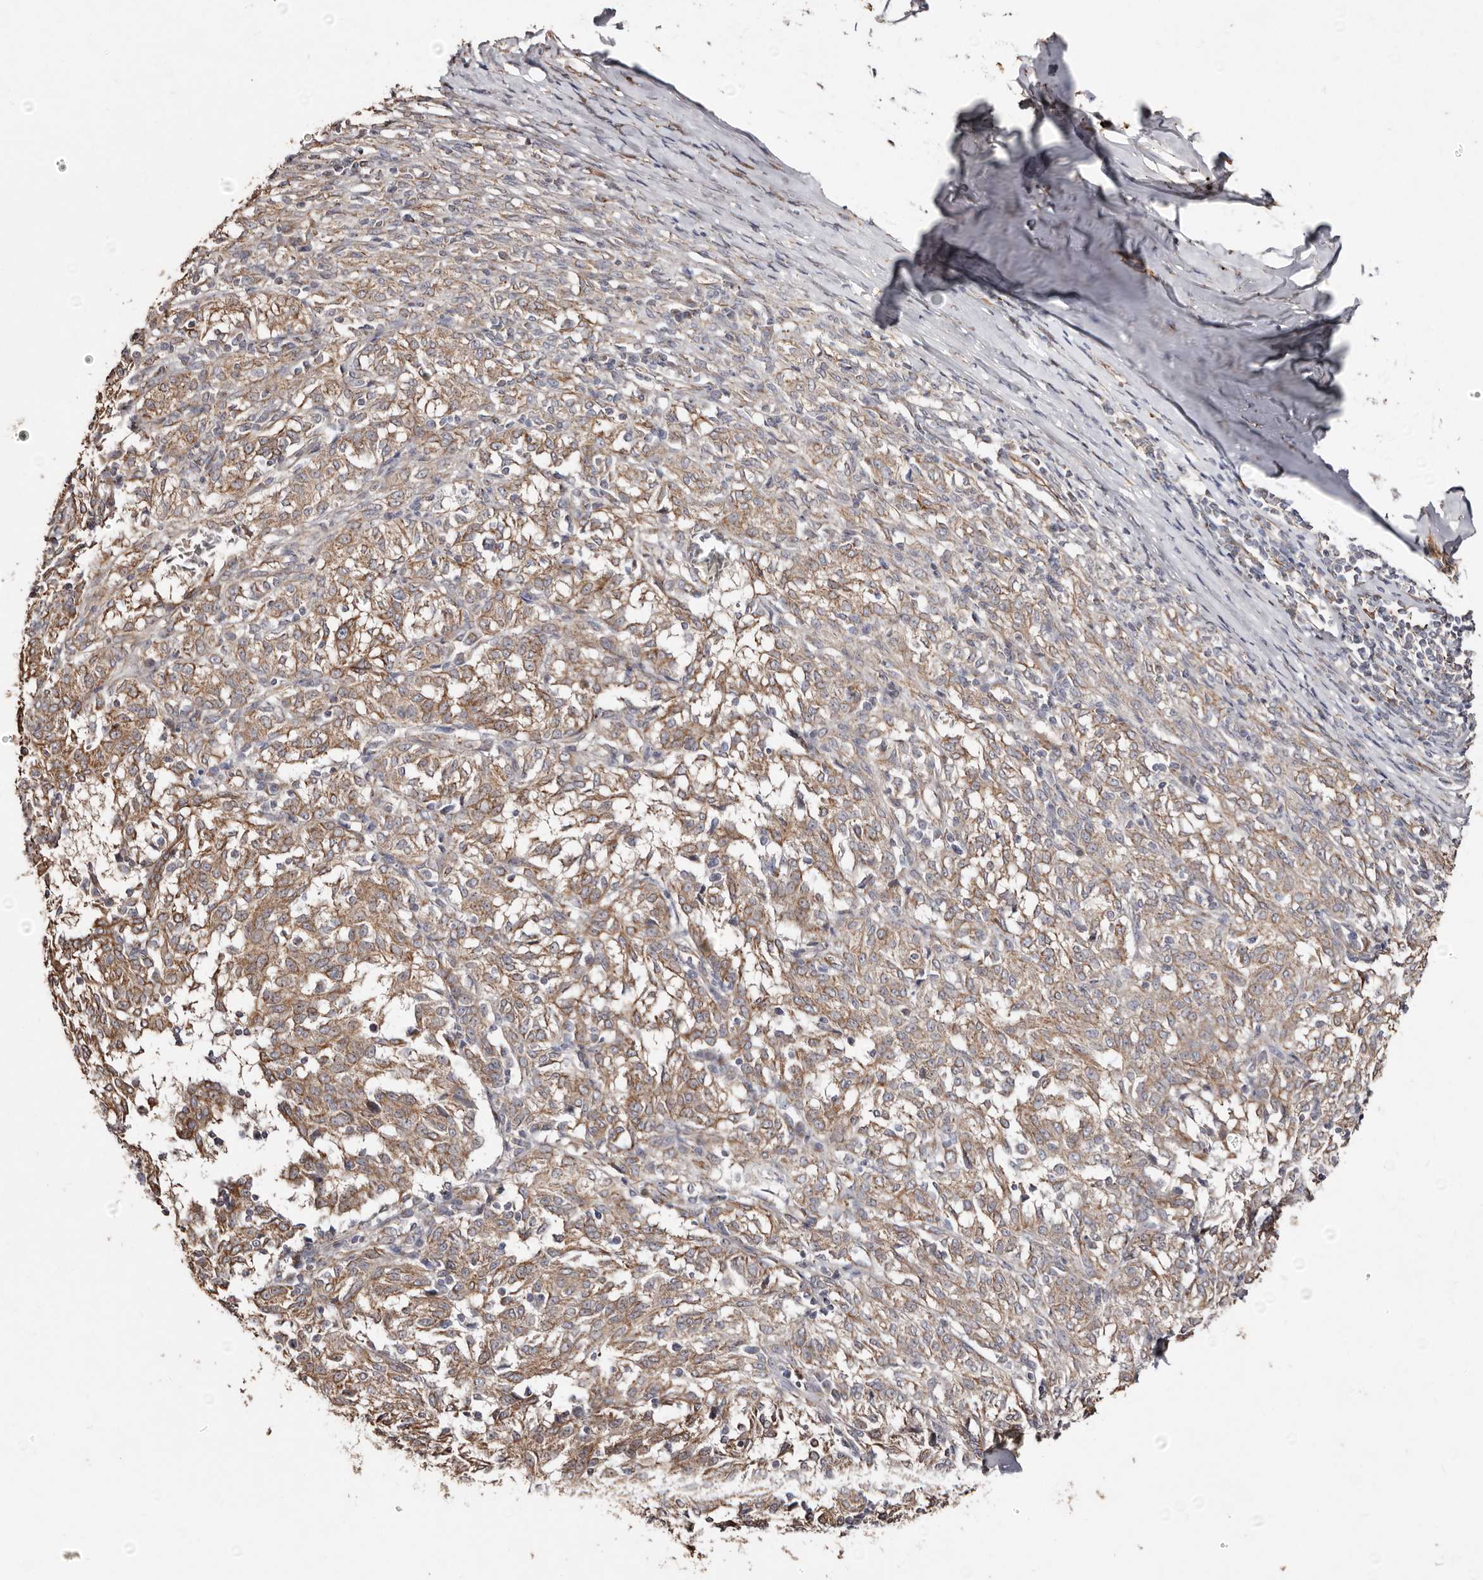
{"staining": {"intensity": "moderate", "quantity": ">75%", "location": "cytoplasmic/membranous"}, "tissue": "melanoma", "cell_type": "Tumor cells", "image_type": "cancer", "snomed": [{"axis": "morphology", "description": "Malignant melanoma, NOS"}, {"axis": "topography", "description": "Skin"}], "caption": "The image shows staining of malignant melanoma, revealing moderate cytoplasmic/membranous protein expression (brown color) within tumor cells.", "gene": "MACC1", "patient": {"sex": "female", "age": 72}}